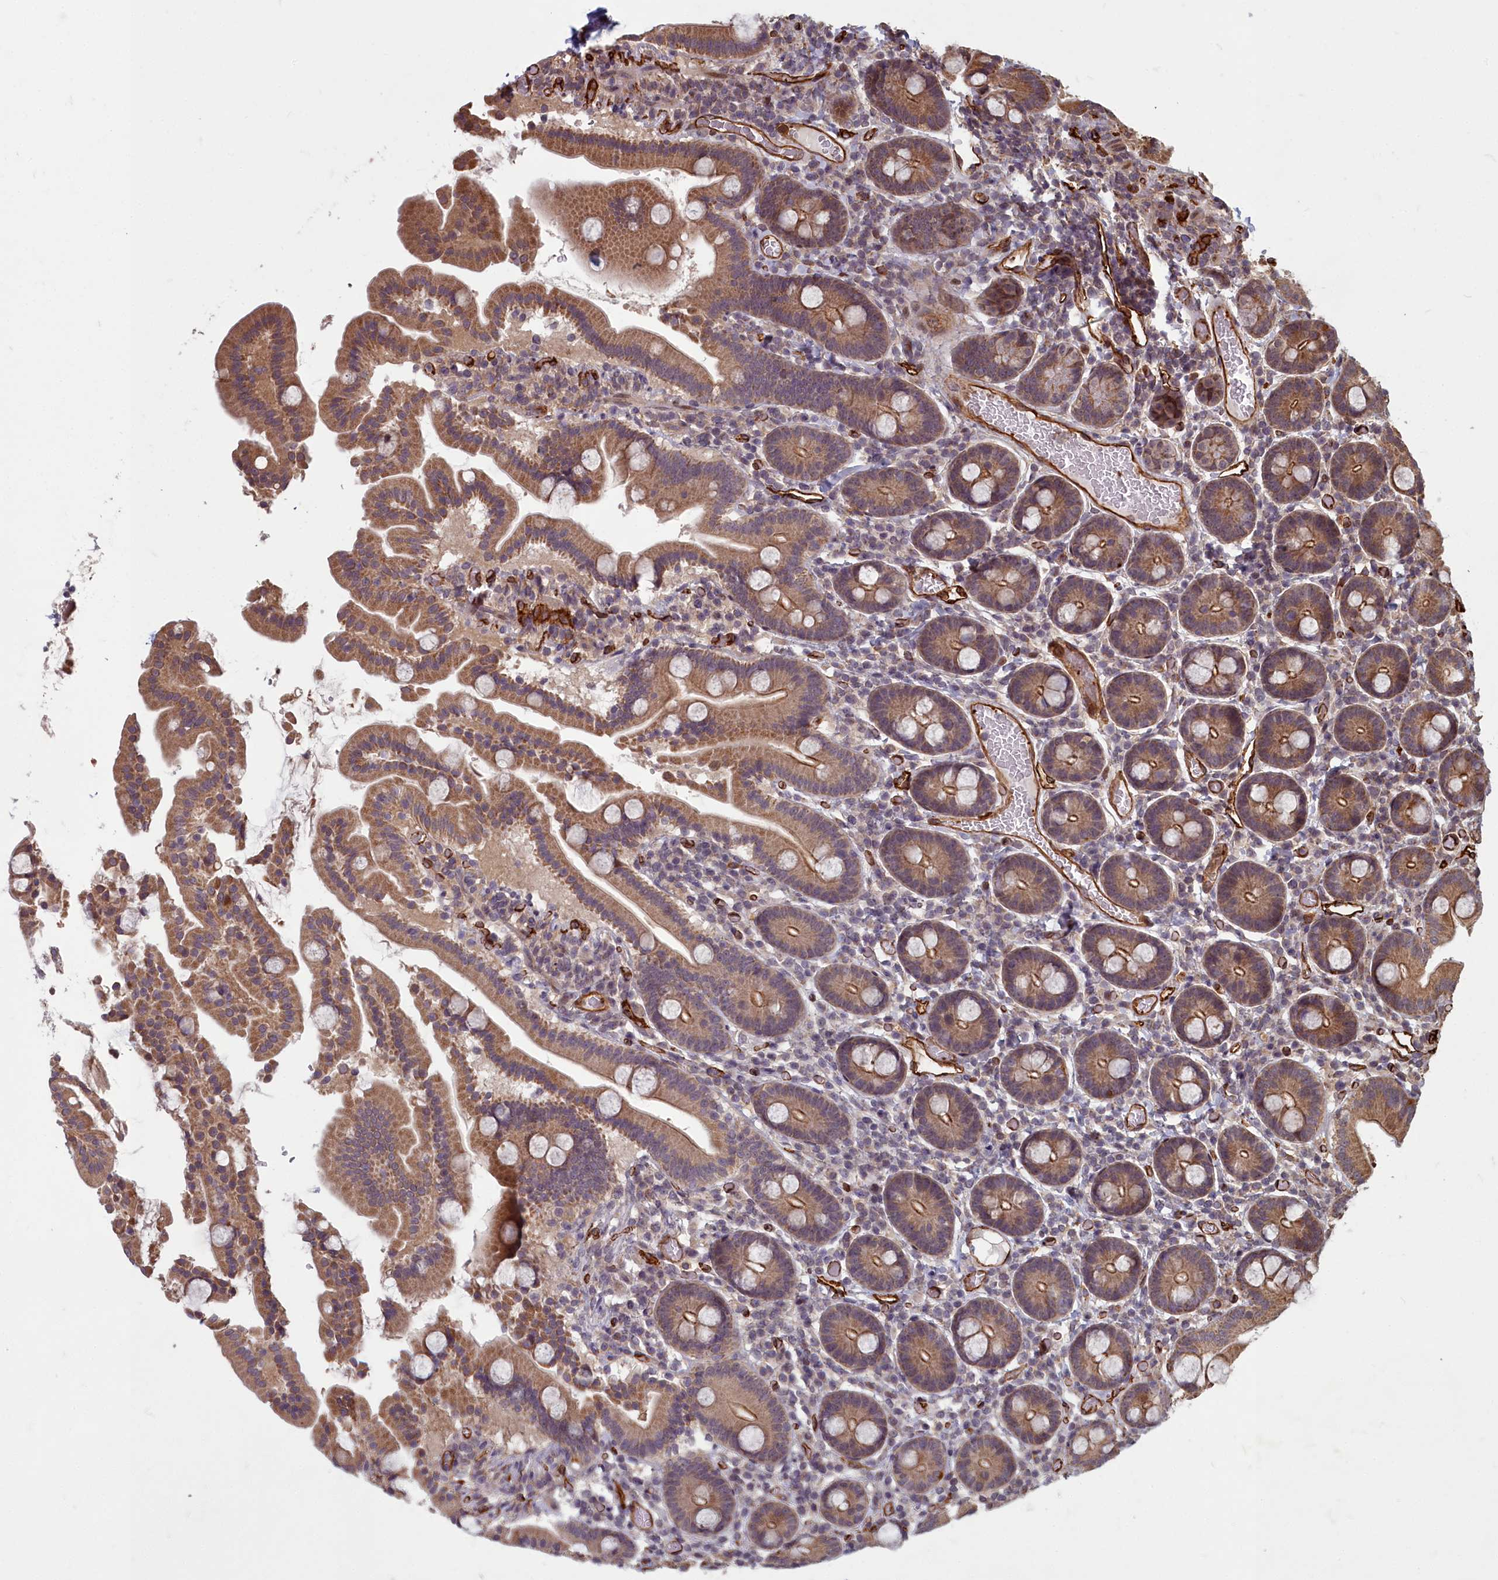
{"staining": {"intensity": "moderate", "quantity": ">75%", "location": "cytoplasmic/membranous"}, "tissue": "duodenum", "cell_type": "Glandular cells", "image_type": "normal", "snomed": [{"axis": "morphology", "description": "Normal tissue, NOS"}, {"axis": "topography", "description": "Duodenum"}], "caption": "A brown stain shows moderate cytoplasmic/membranous expression of a protein in glandular cells of benign human duodenum. The staining was performed using DAB to visualize the protein expression in brown, while the nuclei were stained in blue with hematoxylin (Magnification: 20x).", "gene": "TSPYL4", "patient": {"sex": "male", "age": 55}}